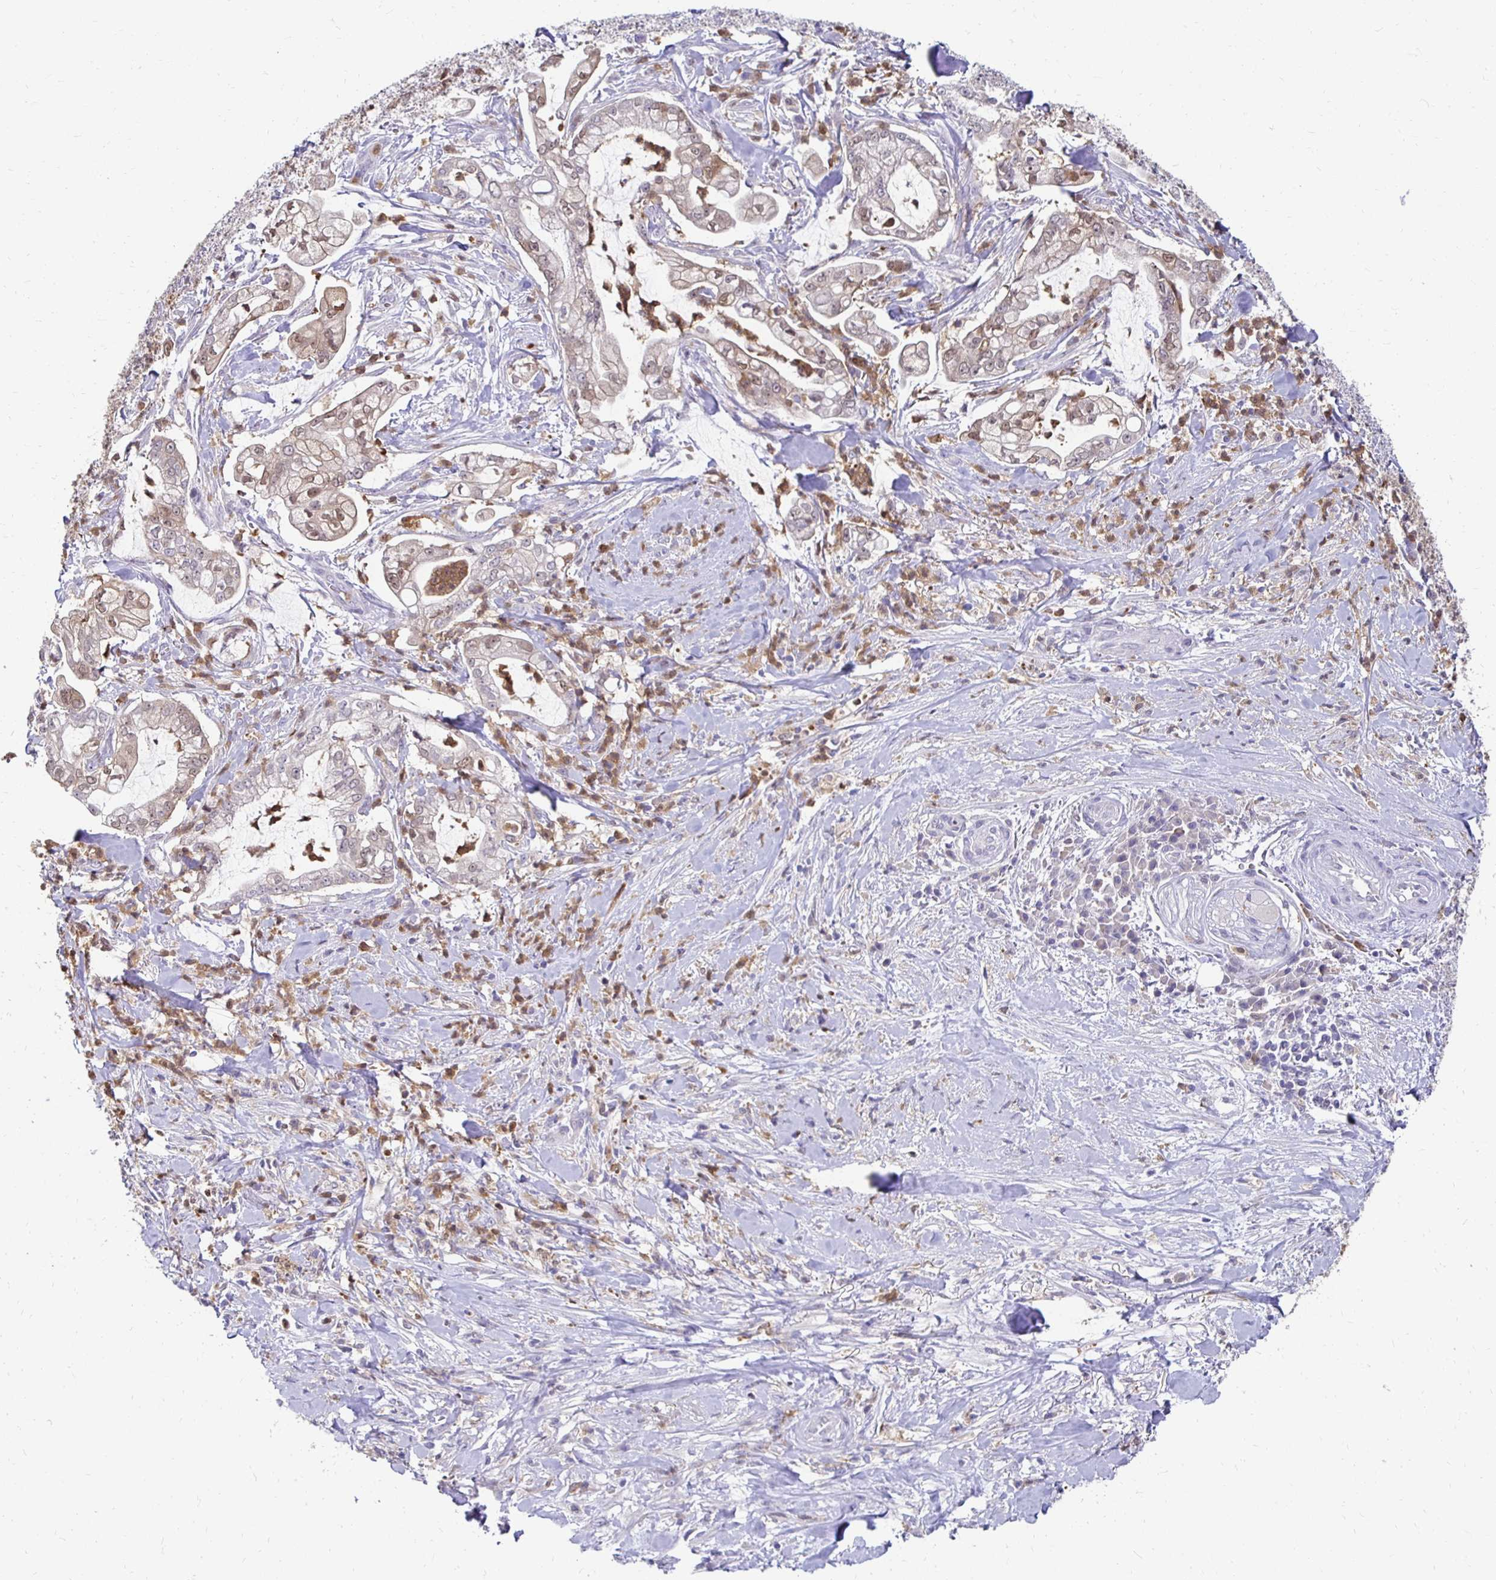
{"staining": {"intensity": "weak", "quantity": "25%-75%", "location": "cytoplasmic/membranous,nuclear"}, "tissue": "pancreatic cancer", "cell_type": "Tumor cells", "image_type": "cancer", "snomed": [{"axis": "morphology", "description": "Adenocarcinoma, NOS"}, {"axis": "topography", "description": "Pancreas"}], "caption": "Immunohistochemistry histopathology image of pancreatic cancer (adenocarcinoma) stained for a protein (brown), which reveals low levels of weak cytoplasmic/membranous and nuclear staining in about 25%-75% of tumor cells.", "gene": "PADI2", "patient": {"sex": "female", "age": 69}}